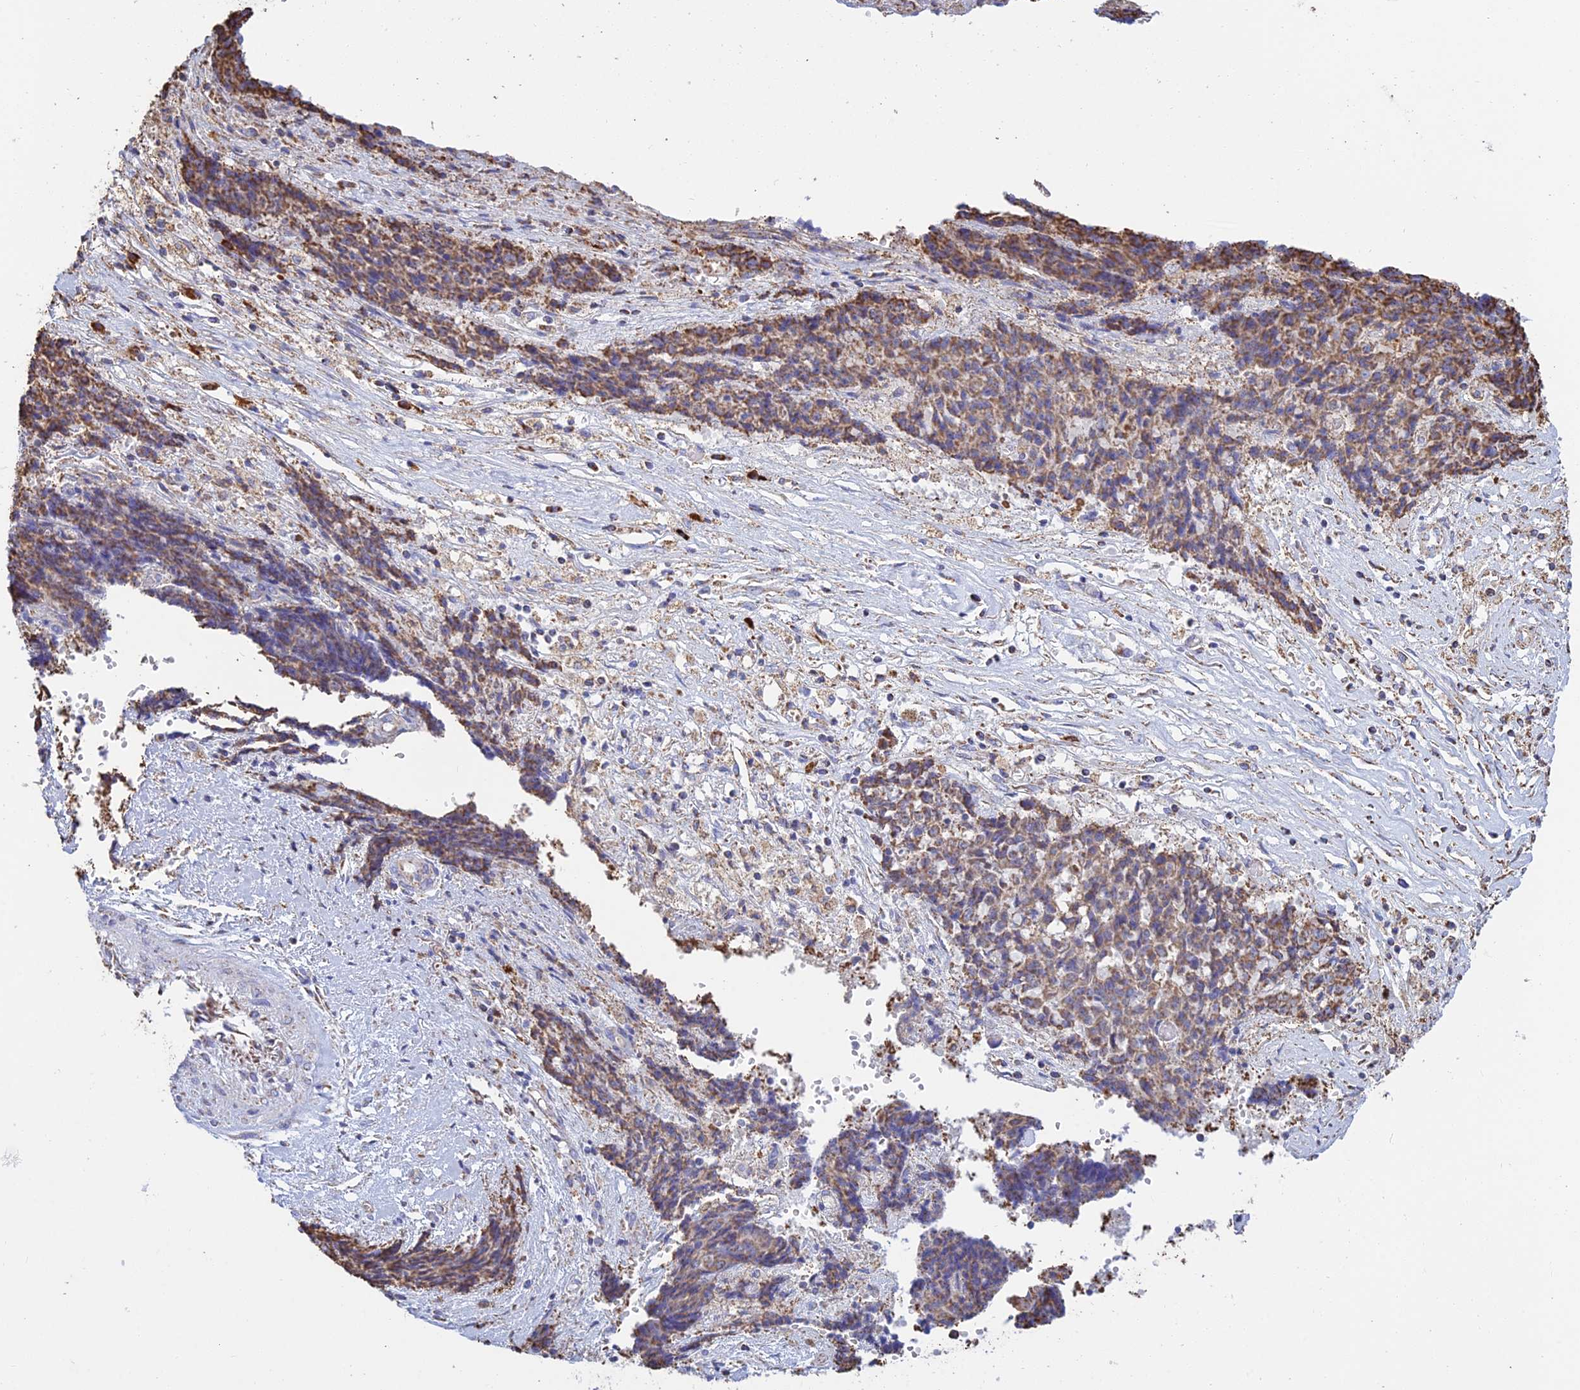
{"staining": {"intensity": "moderate", "quantity": ">75%", "location": "cytoplasmic/membranous"}, "tissue": "ovarian cancer", "cell_type": "Tumor cells", "image_type": "cancer", "snomed": [{"axis": "morphology", "description": "Carcinoma, endometroid"}, {"axis": "topography", "description": "Ovary"}], "caption": "Protein expression by IHC demonstrates moderate cytoplasmic/membranous staining in approximately >75% of tumor cells in ovarian endometroid carcinoma. (brown staining indicates protein expression, while blue staining denotes nuclei).", "gene": "OR2W3", "patient": {"sex": "female", "age": 42}}